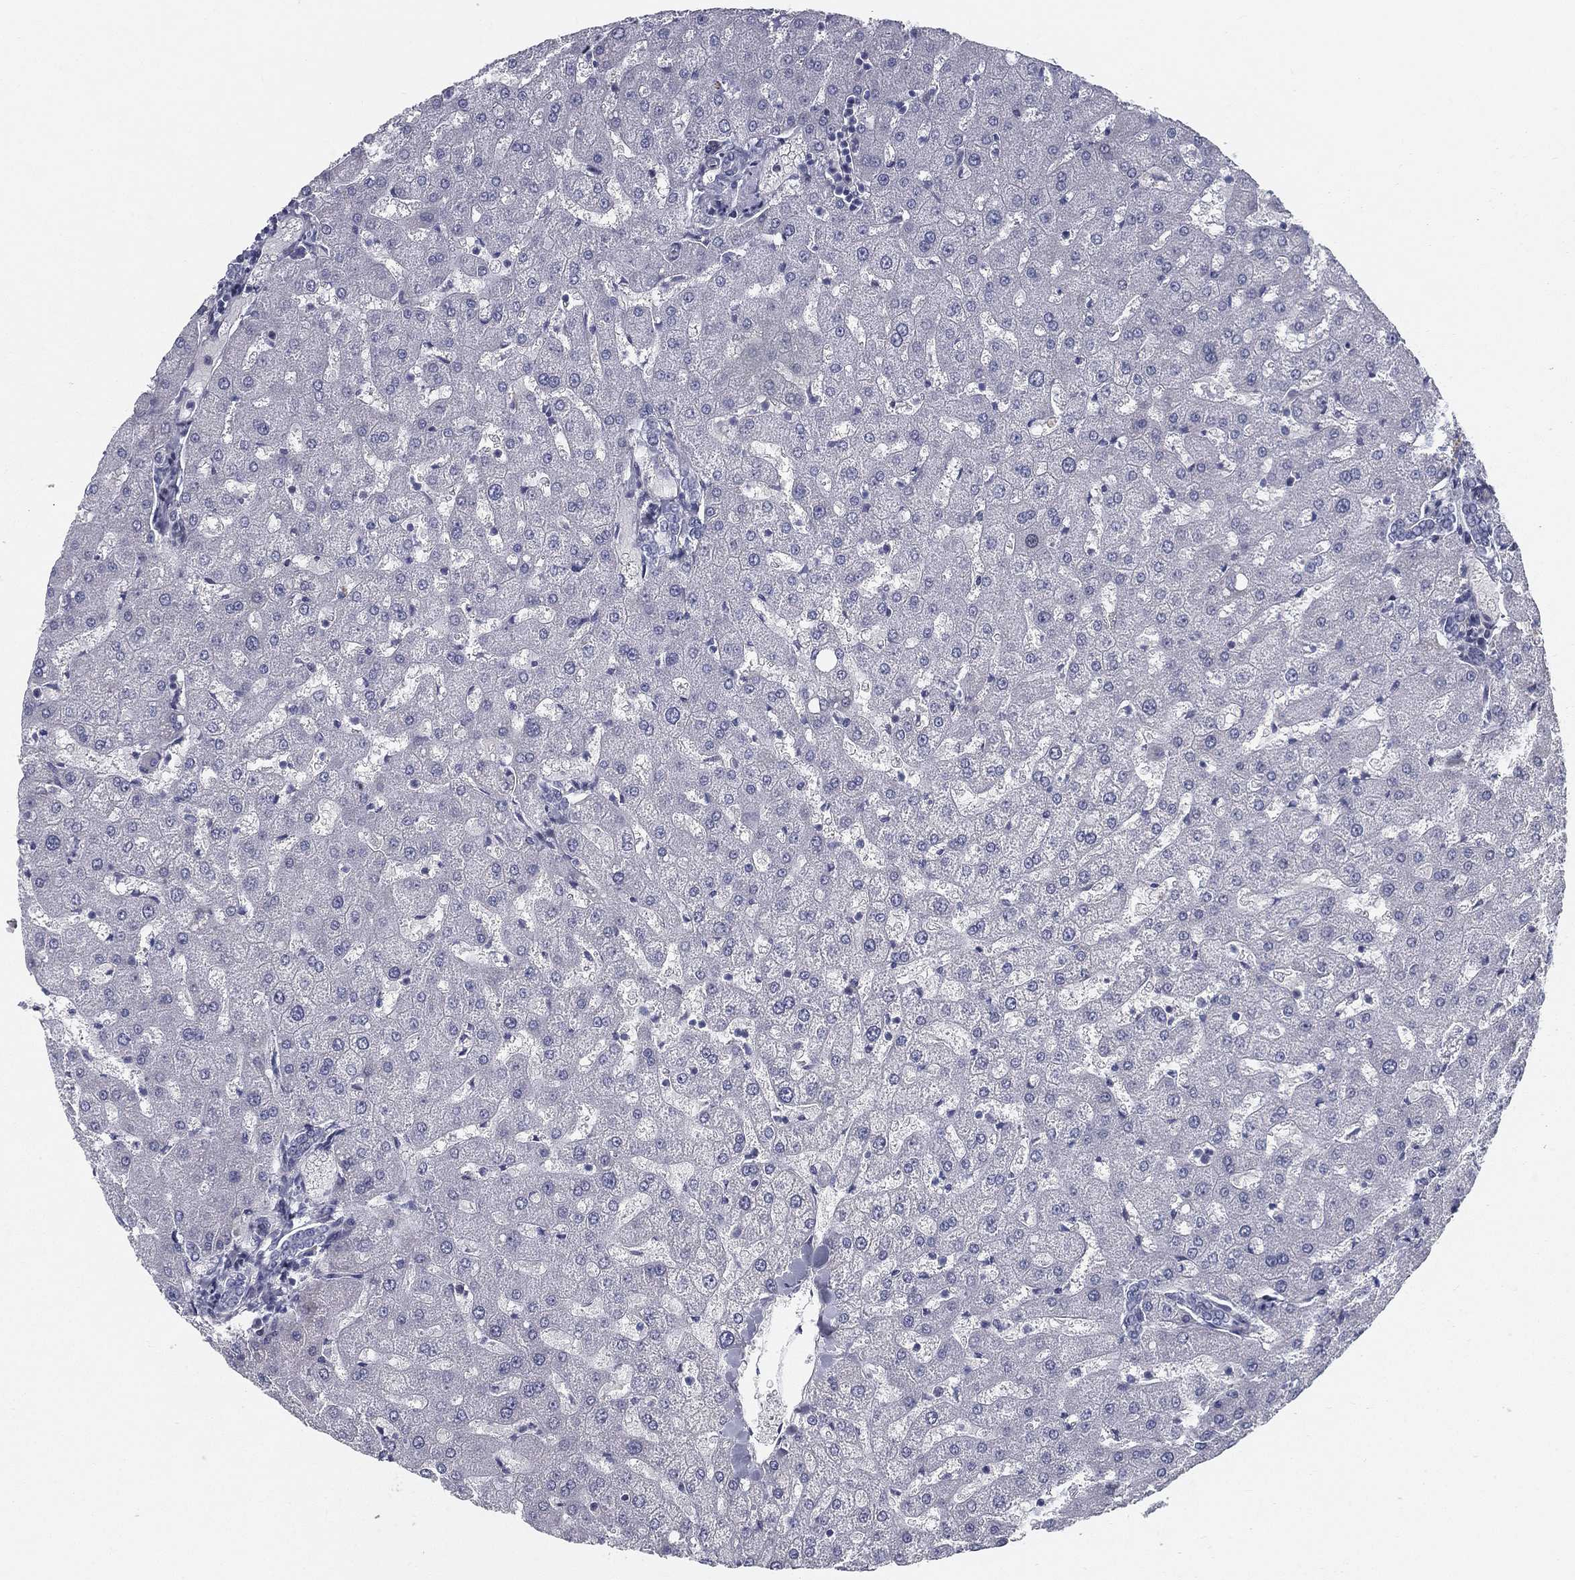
{"staining": {"intensity": "negative", "quantity": "none", "location": "none"}, "tissue": "liver", "cell_type": "Cholangiocytes", "image_type": "normal", "snomed": [{"axis": "morphology", "description": "Normal tissue, NOS"}, {"axis": "topography", "description": "Liver"}], "caption": "DAB (3,3'-diaminobenzidine) immunohistochemical staining of normal human liver demonstrates no significant staining in cholangiocytes. Nuclei are stained in blue.", "gene": "SPPL2C", "patient": {"sex": "female", "age": 50}}